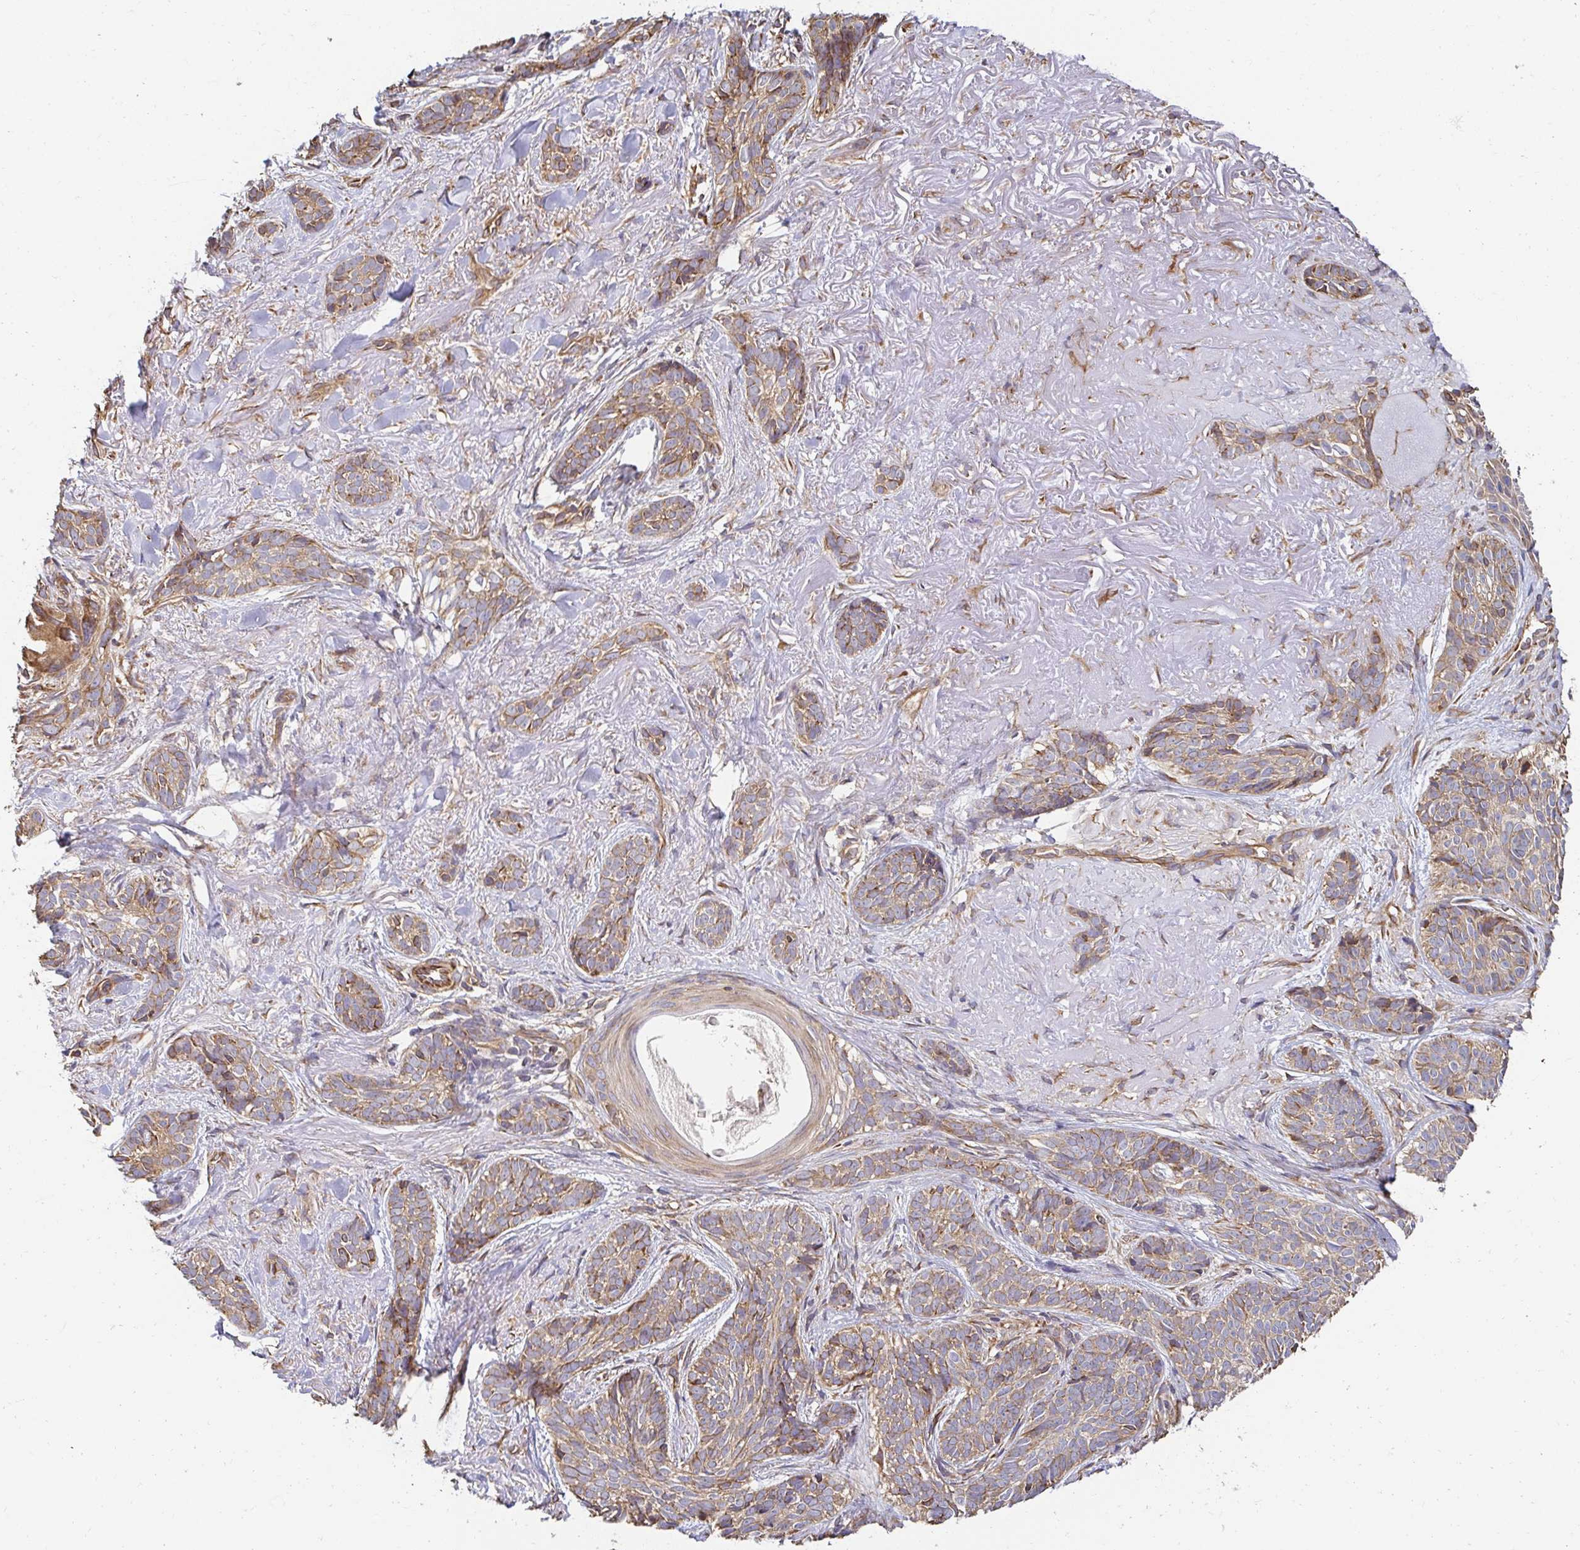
{"staining": {"intensity": "weak", "quantity": ">75%", "location": "cytoplasmic/membranous"}, "tissue": "skin cancer", "cell_type": "Tumor cells", "image_type": "cancer", "snomed": [{"axis": "morphology", "description": "Basal cell carcinoma"}, {"axis": "morphology", "description": "BCC, high aggressive"}, {"axis": "topography", "description": "Skin"}], "caption": "IHC micrograph of human skin cancer stained for a protein (brown), which displays low levels of weak cytoplasmic/membranous positivity in approximately >75% of tumor cells.", "gene": "APBB1", "patient": {"sex": "female", "age": 79}}